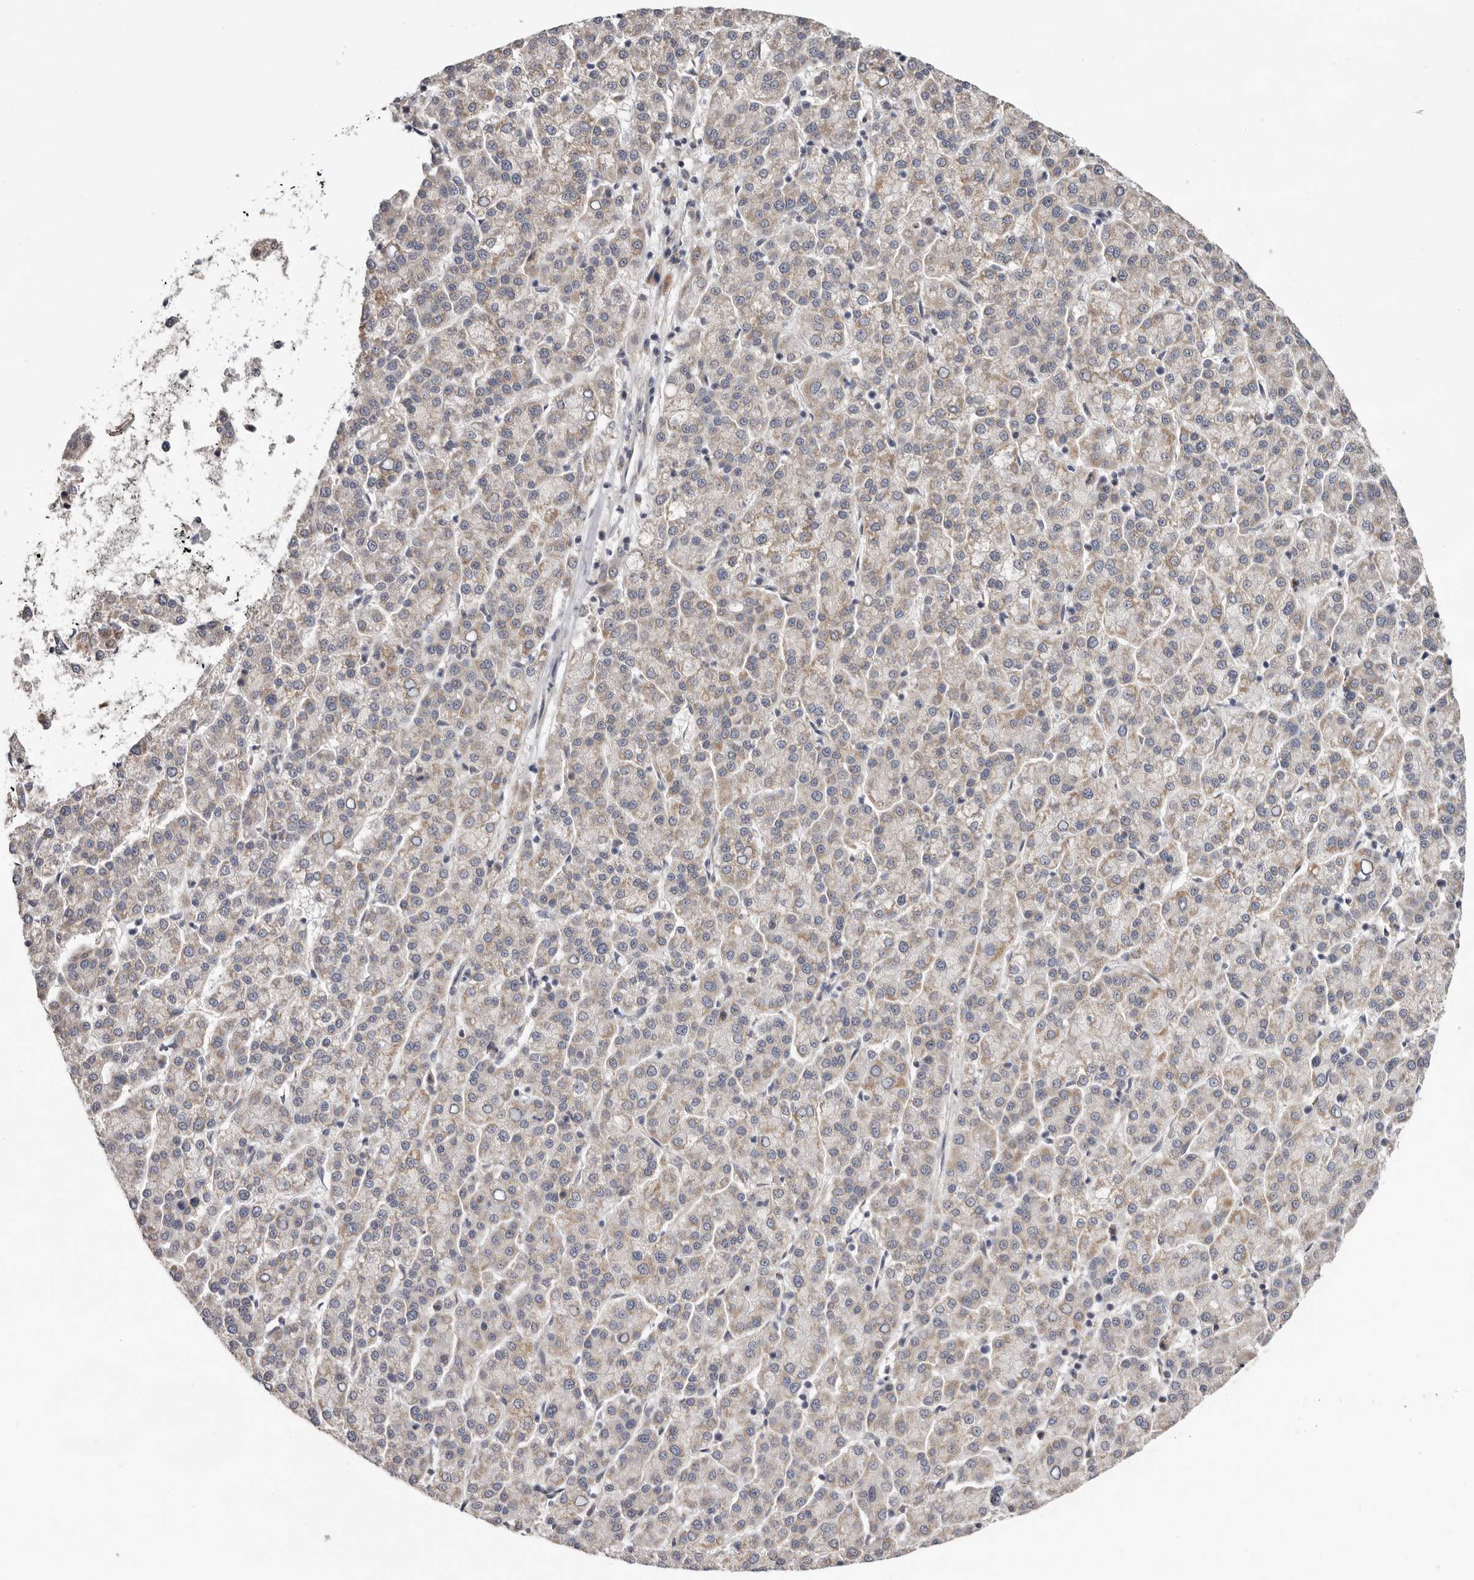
{"staining": {"intensity": "weak", "quantity": ">75%", "location": "cytoplasmic/membranous"}, "tissue": "liver cancer", "cell_type": "Tumor cells", "image_type": "cancer", "snomed": [{"axis": "morphology", "description": "Carcinoma, Hepatocellular, NOS"}, {"axis": "topography", "description": "Liver"}], "caption": "A histopathology image of hepatocellular carcinoma (liver) stained for a protein demonstrates weak cytoplasmic/membranous brown staining in tumor cells. (DAB IHC, brown staining for protein, blue staining for nuclei).", "gene": "BRCA2", "patient": {"sex": "female", "age": 58}}